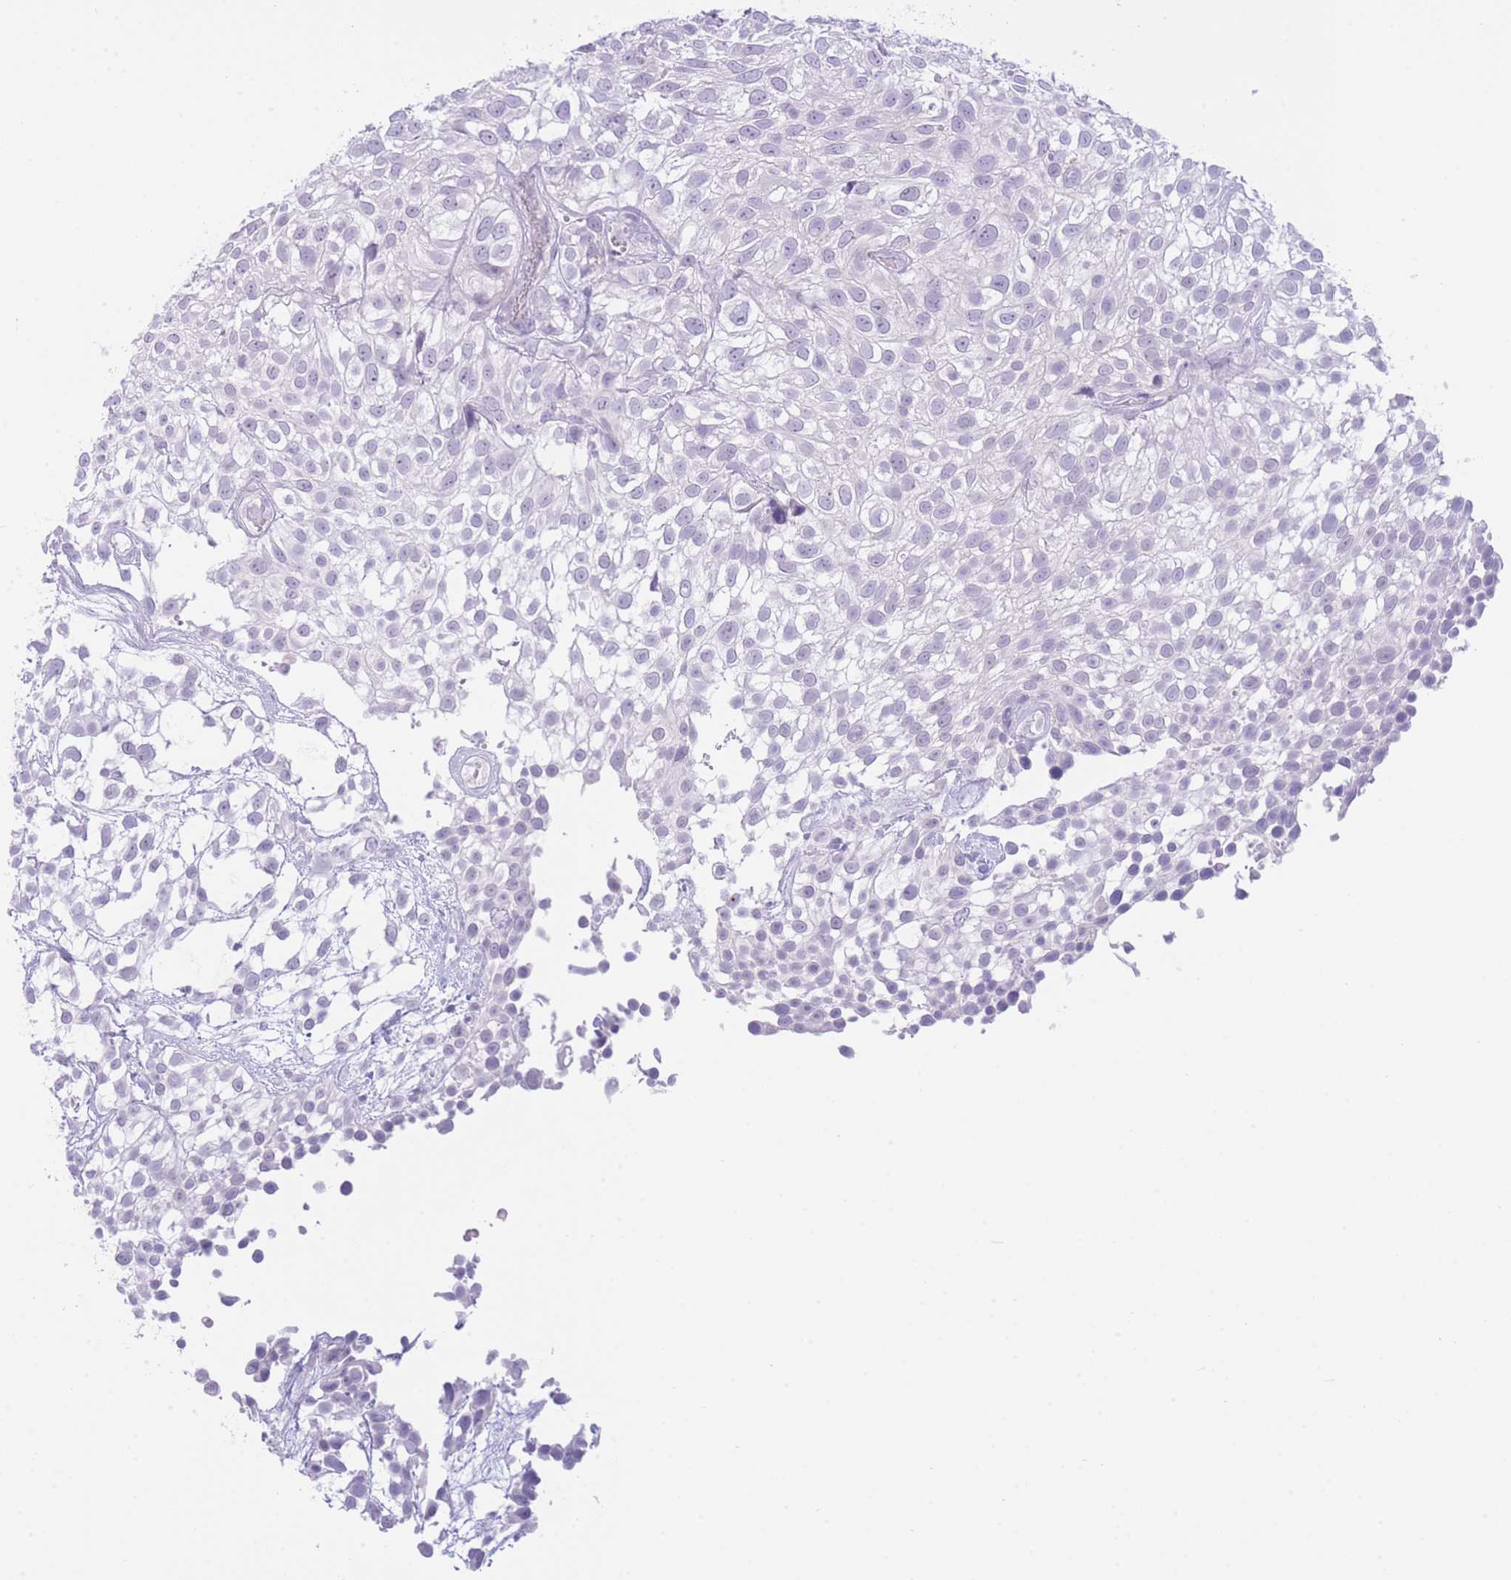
{"staining": {"intensity": "negative", "quantity": "none", "location": "none"}, "tissue": "urothelial cancer", "cell_type": "Tumor cells", "image_type": "cancer", "snomed": [{"axis": "morphology", "description": "Urothelial carcinoma, High grade"}, {"axis": "topography", "description": "Urinary bladder"}], "caption": "DAB (3,3'-diaminobenzidine) immunohistochemical staining of human high-grade urothelial carcinoma reveals no significant staining in tumor cells. (DAB IHC, high magnification).", "gene": "ZNF212", "patient": {"sex": "male", "age": 56}}